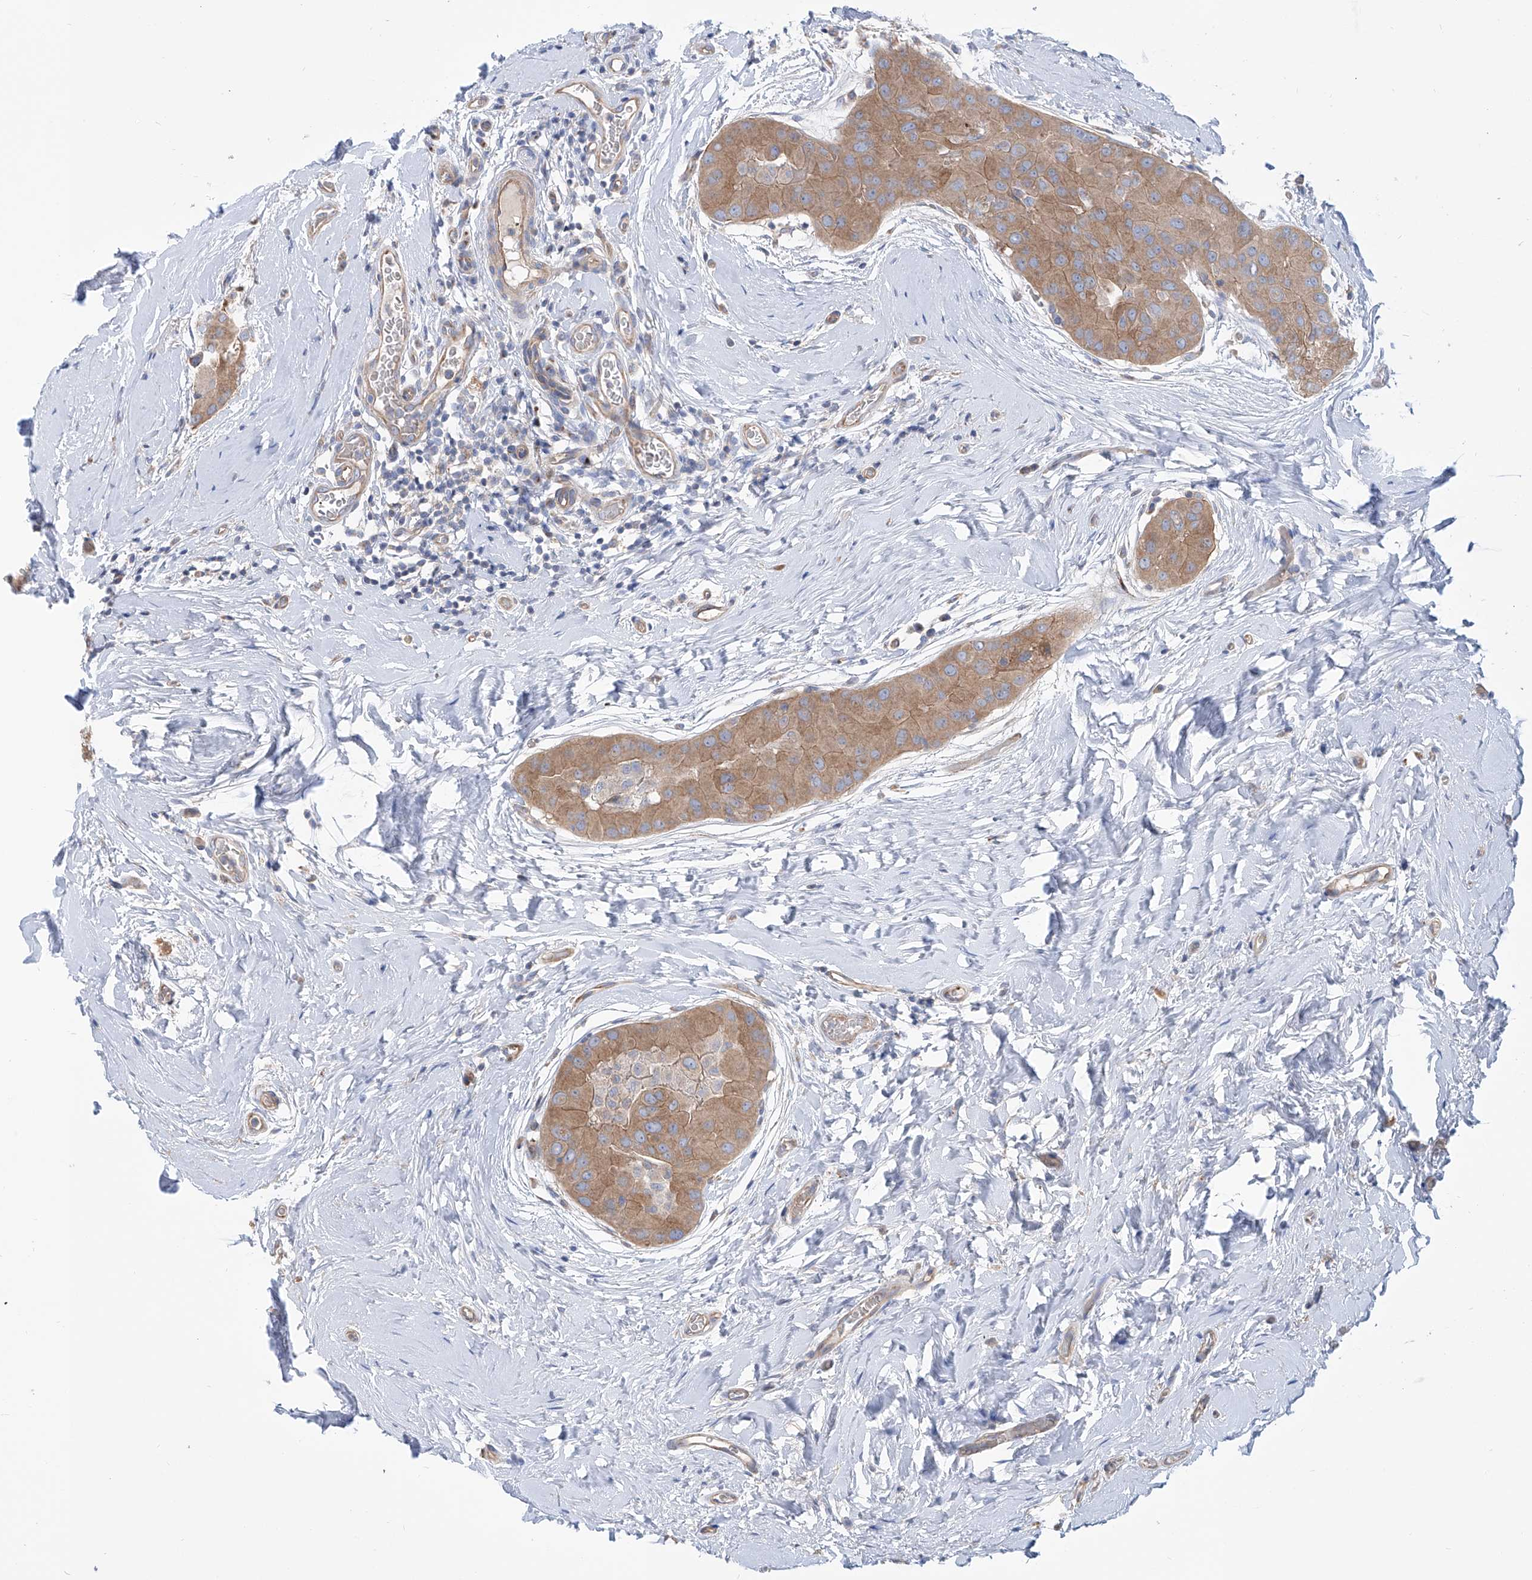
{"staining": {"intensity": "moderate", "quantity": ">75%", "location": "cytoplasmic/membranous"}, "tissue": "thyroid cancer", "cell_type": "Tumor cells", "image_type": "cancer", "snomed": [{"axis": "morphology", "description": "Papillary adenocarcinoma, NOS"}, {"axis": "topography", "description": "Thyroid gland"}], "caption": "Human papillary adenocarcinoma (thyroid) stained with a brown dye exhibits moderate cytoplasmic/membranous positive staining in about >75% of tumor cells.", "gene": "TMEM209", "patient": {"sex": "male", "age": 33}}